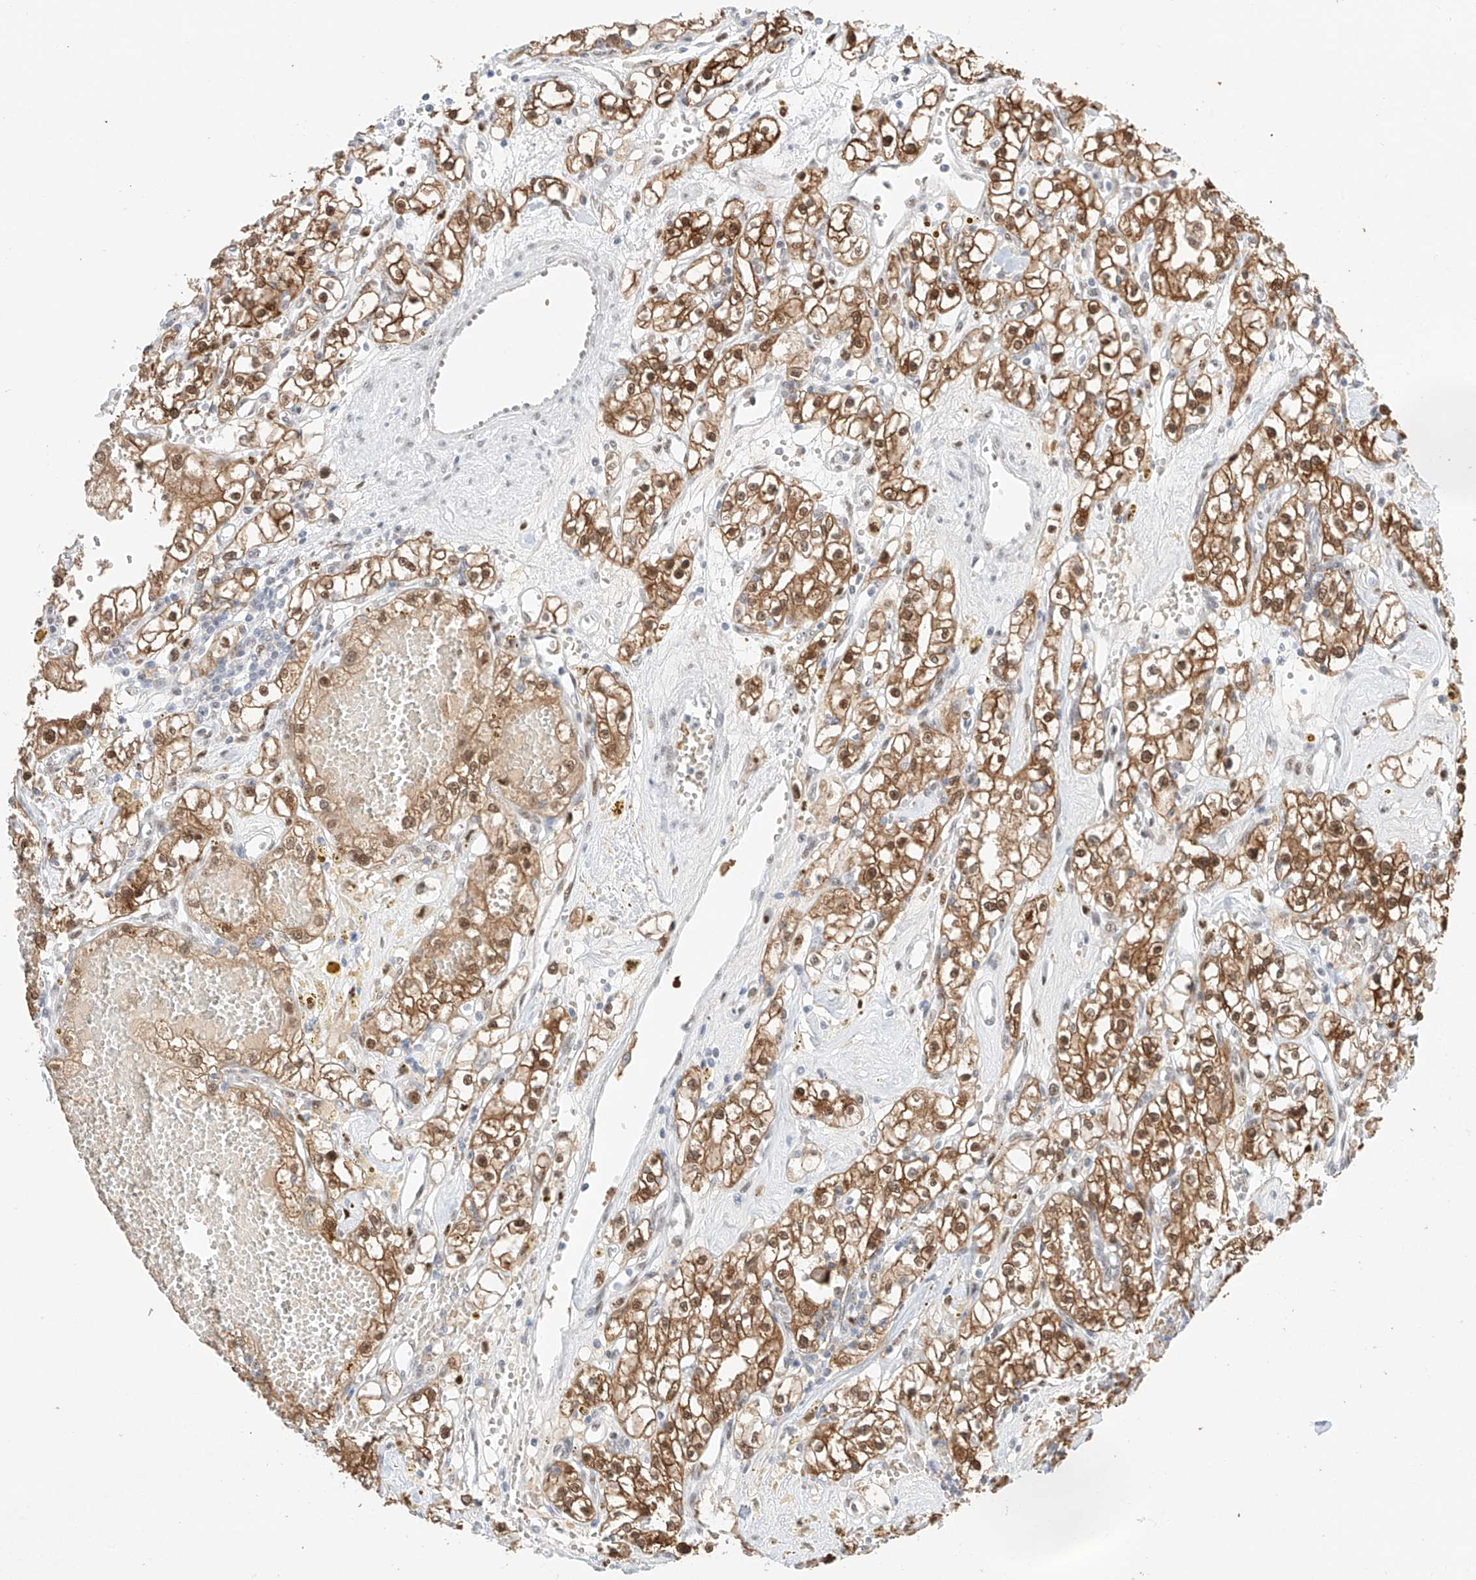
{"staining": {"intensity": "moderate", "quantity": ">75%", "location": "cytoplasmic/membranous,nuclear"}, "tissue": "renal cancer", "cell_type": "Tumor cells", "image_type": "cancer", "snomed": [{"axis": "morphology", "description": "Adenocarcinoma, NOS"}, {"axis": "topography", "description": "Kidney"}], "caption": "Tumor cells exhibit medium levels of moderate cytoplasmic/membranous and nuclear staining in approximately >75% of cells in renal adenocarcinoma.", "gene": "APIP", "patient": {"sex": "male", "age": 56}}